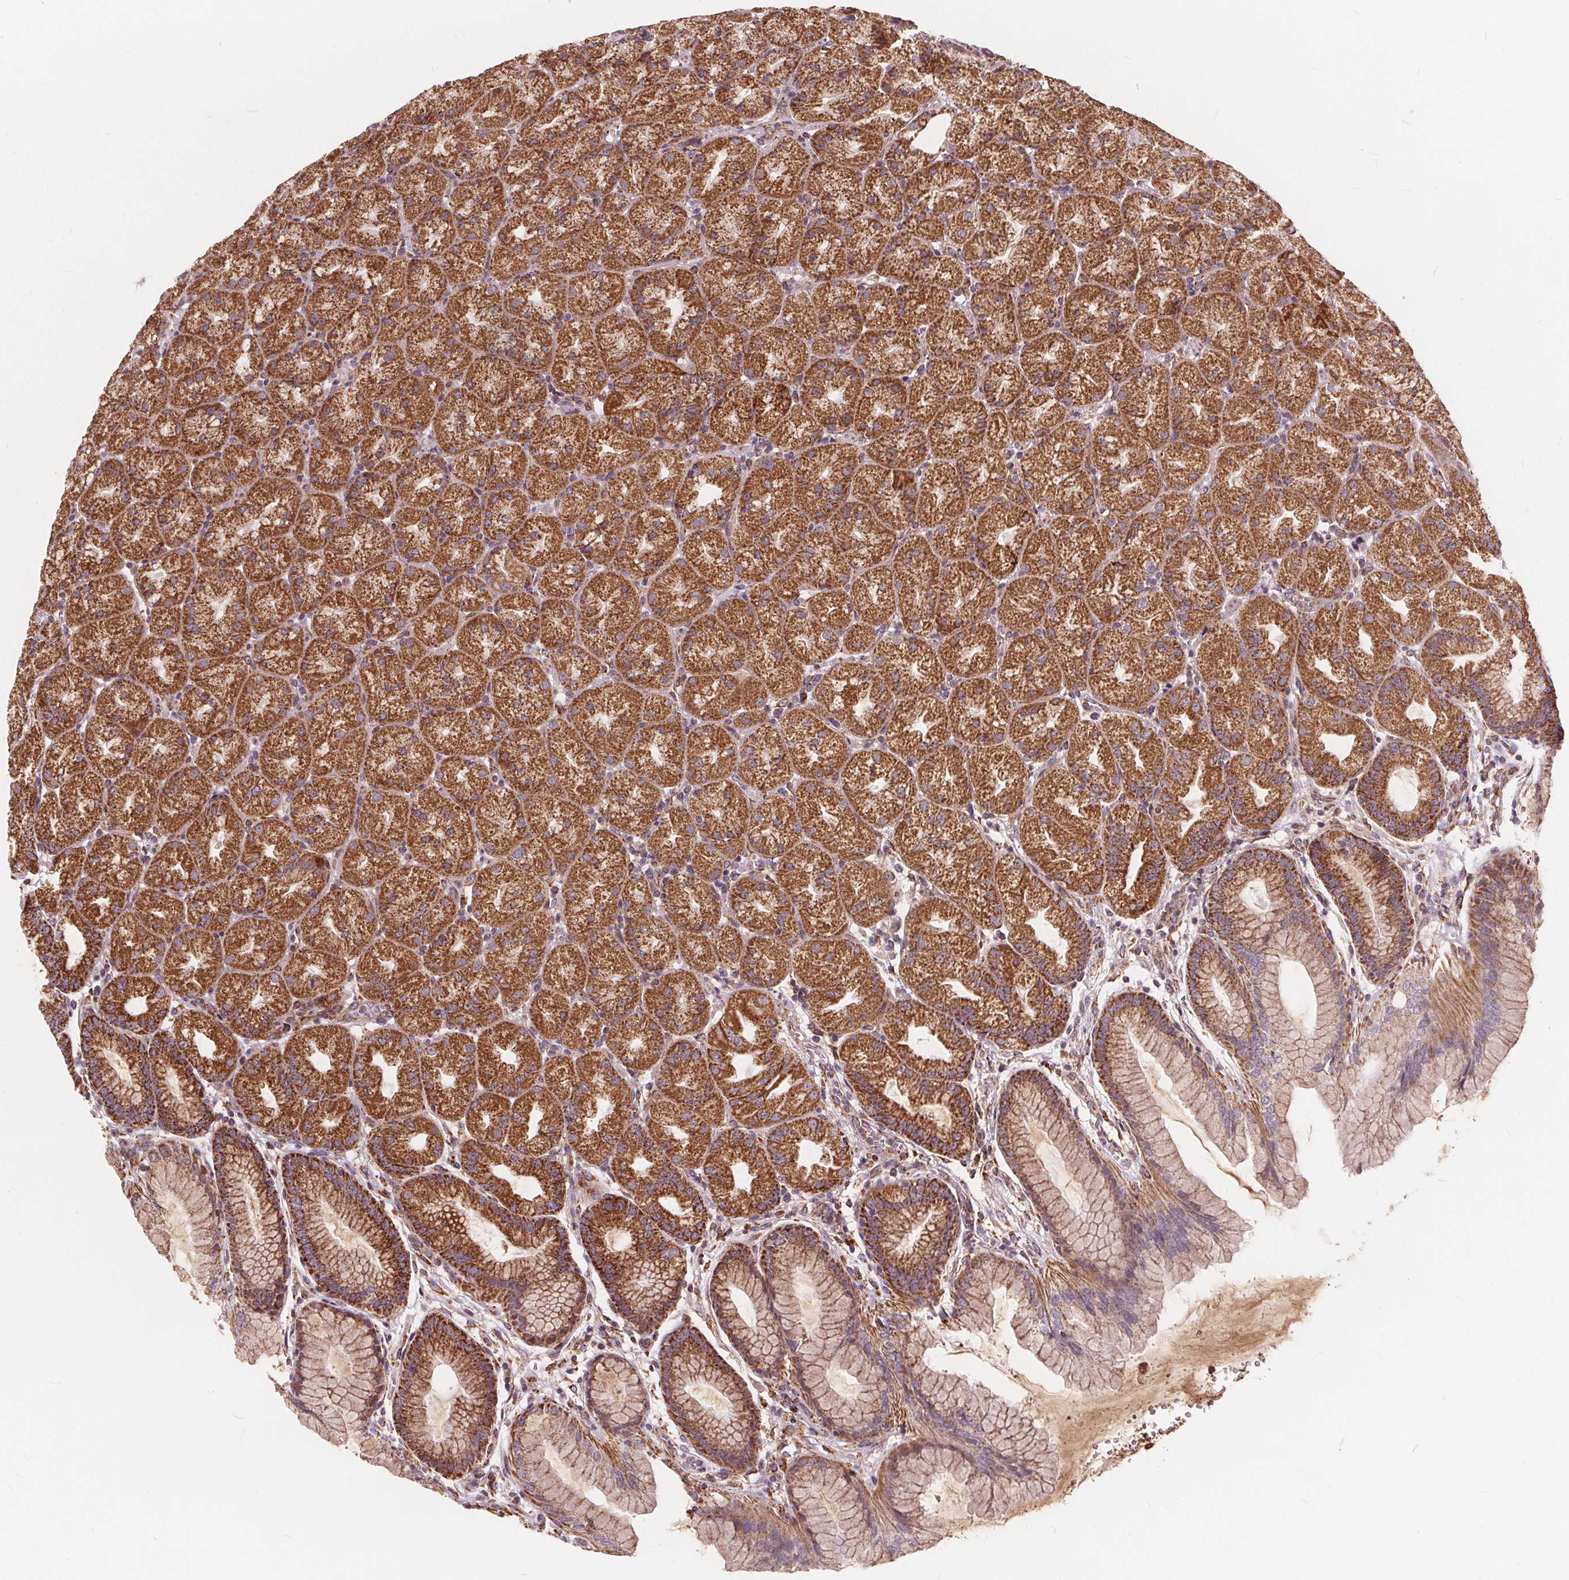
{"staining": {"intensity": "strong", "quantity": ">75%", "location": "cytoplasmic/membranous"}, "tissue": "stomach", "cell_type": "Glandular cells", "image_type": "normal", "snomed": [{"axis": "morphology", "description": "Normal tissue, NOS"}, {"axis": "topography", "description": "Stomach, upper"}, {"axis": "topography", "description": "Stomach"}], "caption": "Human stomach stained for a protein (brown) shows strong cytoplasmic/membranous positive expression in about >75% of glandular cells.", "gene": "PLSCR3", "patient": {"sex": "male", "age": 48}}